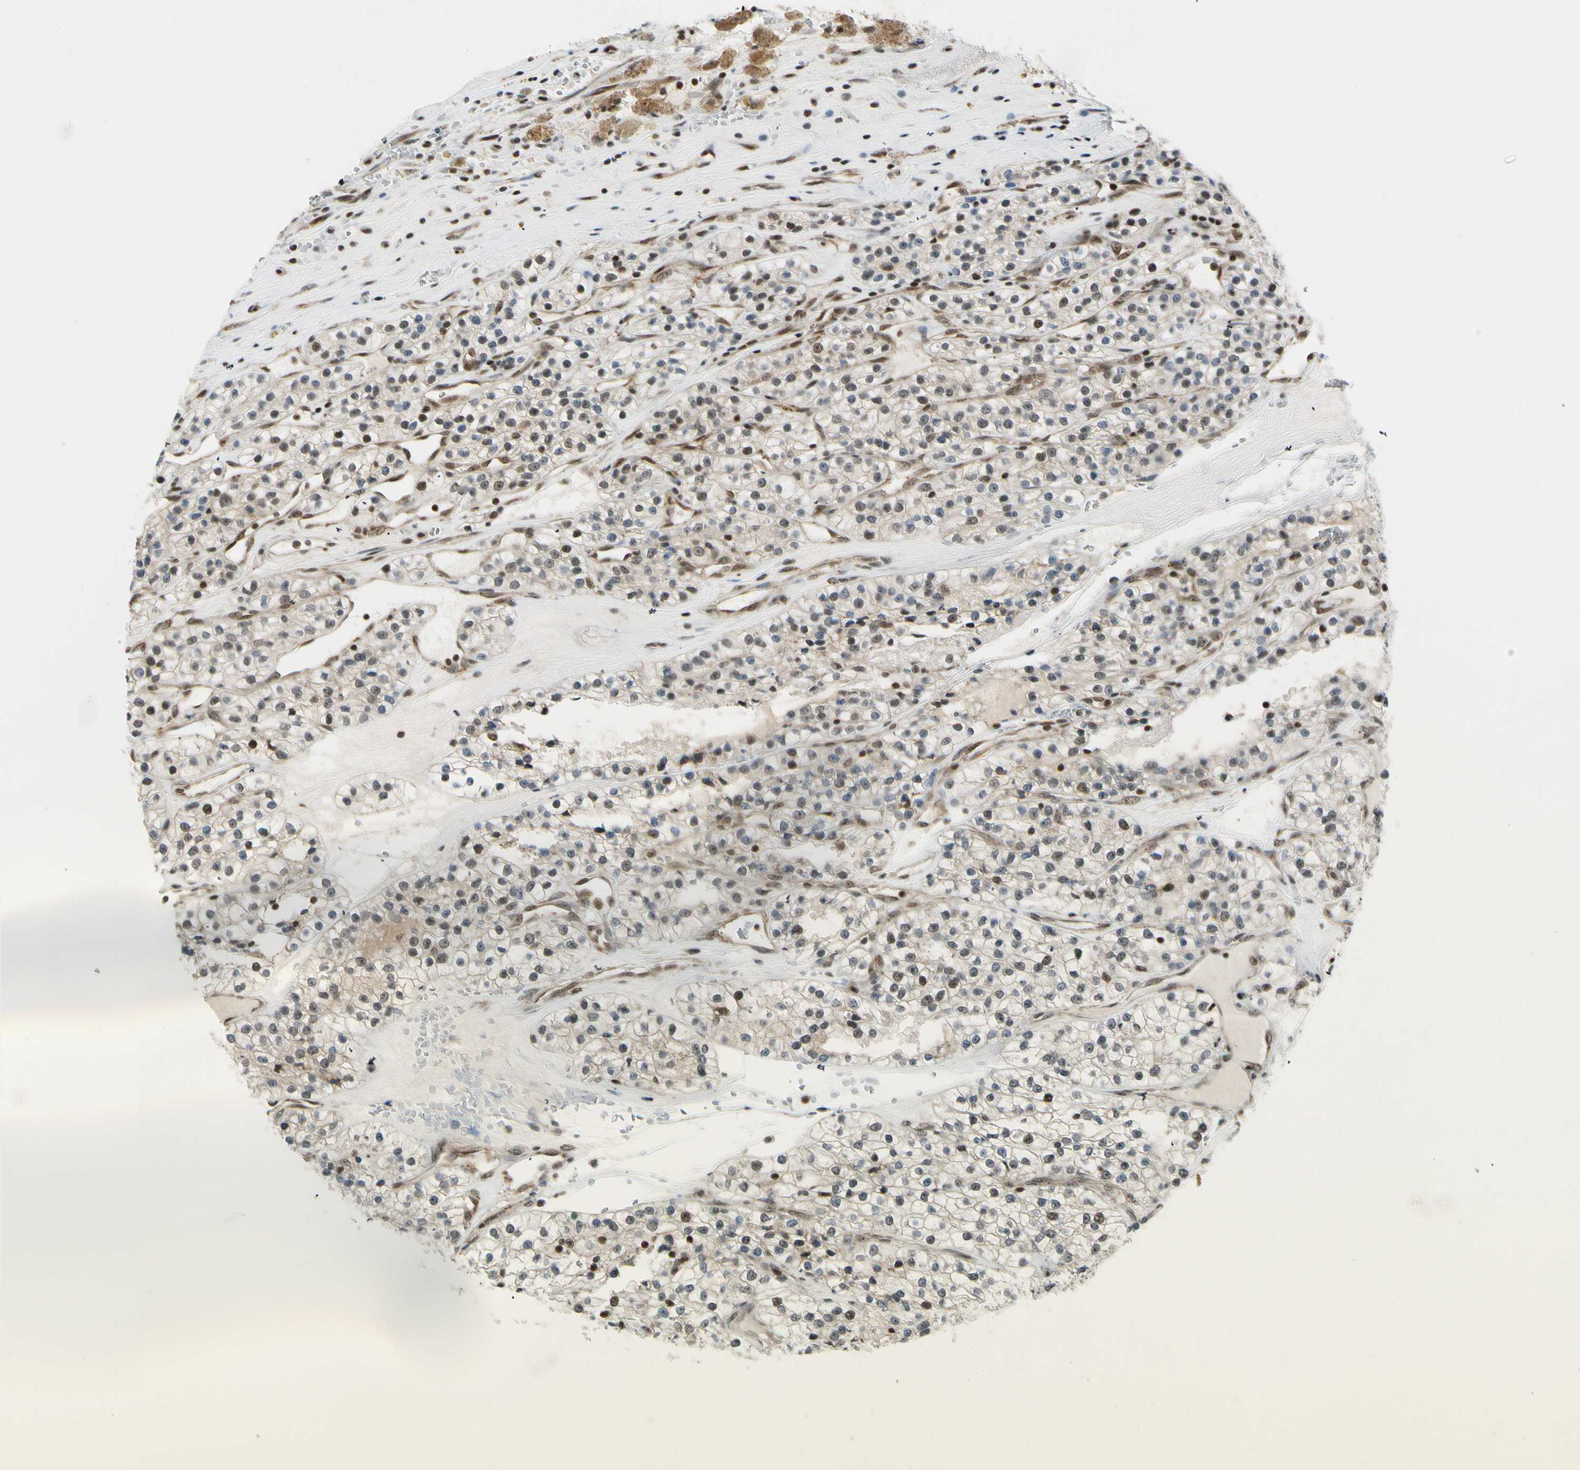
{"staining": {"intensity": "moderate", "quantity": "25%-75%", "location": "nuclear"}, "tissue": "renal cancer", "cell_type": "Tumor cells", "image_type": "cancer", "snomed": [{"axis": "morphology", "description": "Adenocarcinoma, NOS"}, {"axis": "topography", "description": "Kidney"}], "caption": "An immunohistochemistry photomicrograph of neoplastic tissue is shown. Protein staining in brown highlights moderate nuclear positivity in adenocarcinoma (renal) within tumor cells. Using DAB (brown) and hematoxylin (blue) stains, captured at high magnification using brightfield microscopy.", "gene": "DAXX", "patient": {"sex": "female", "age": 57}}